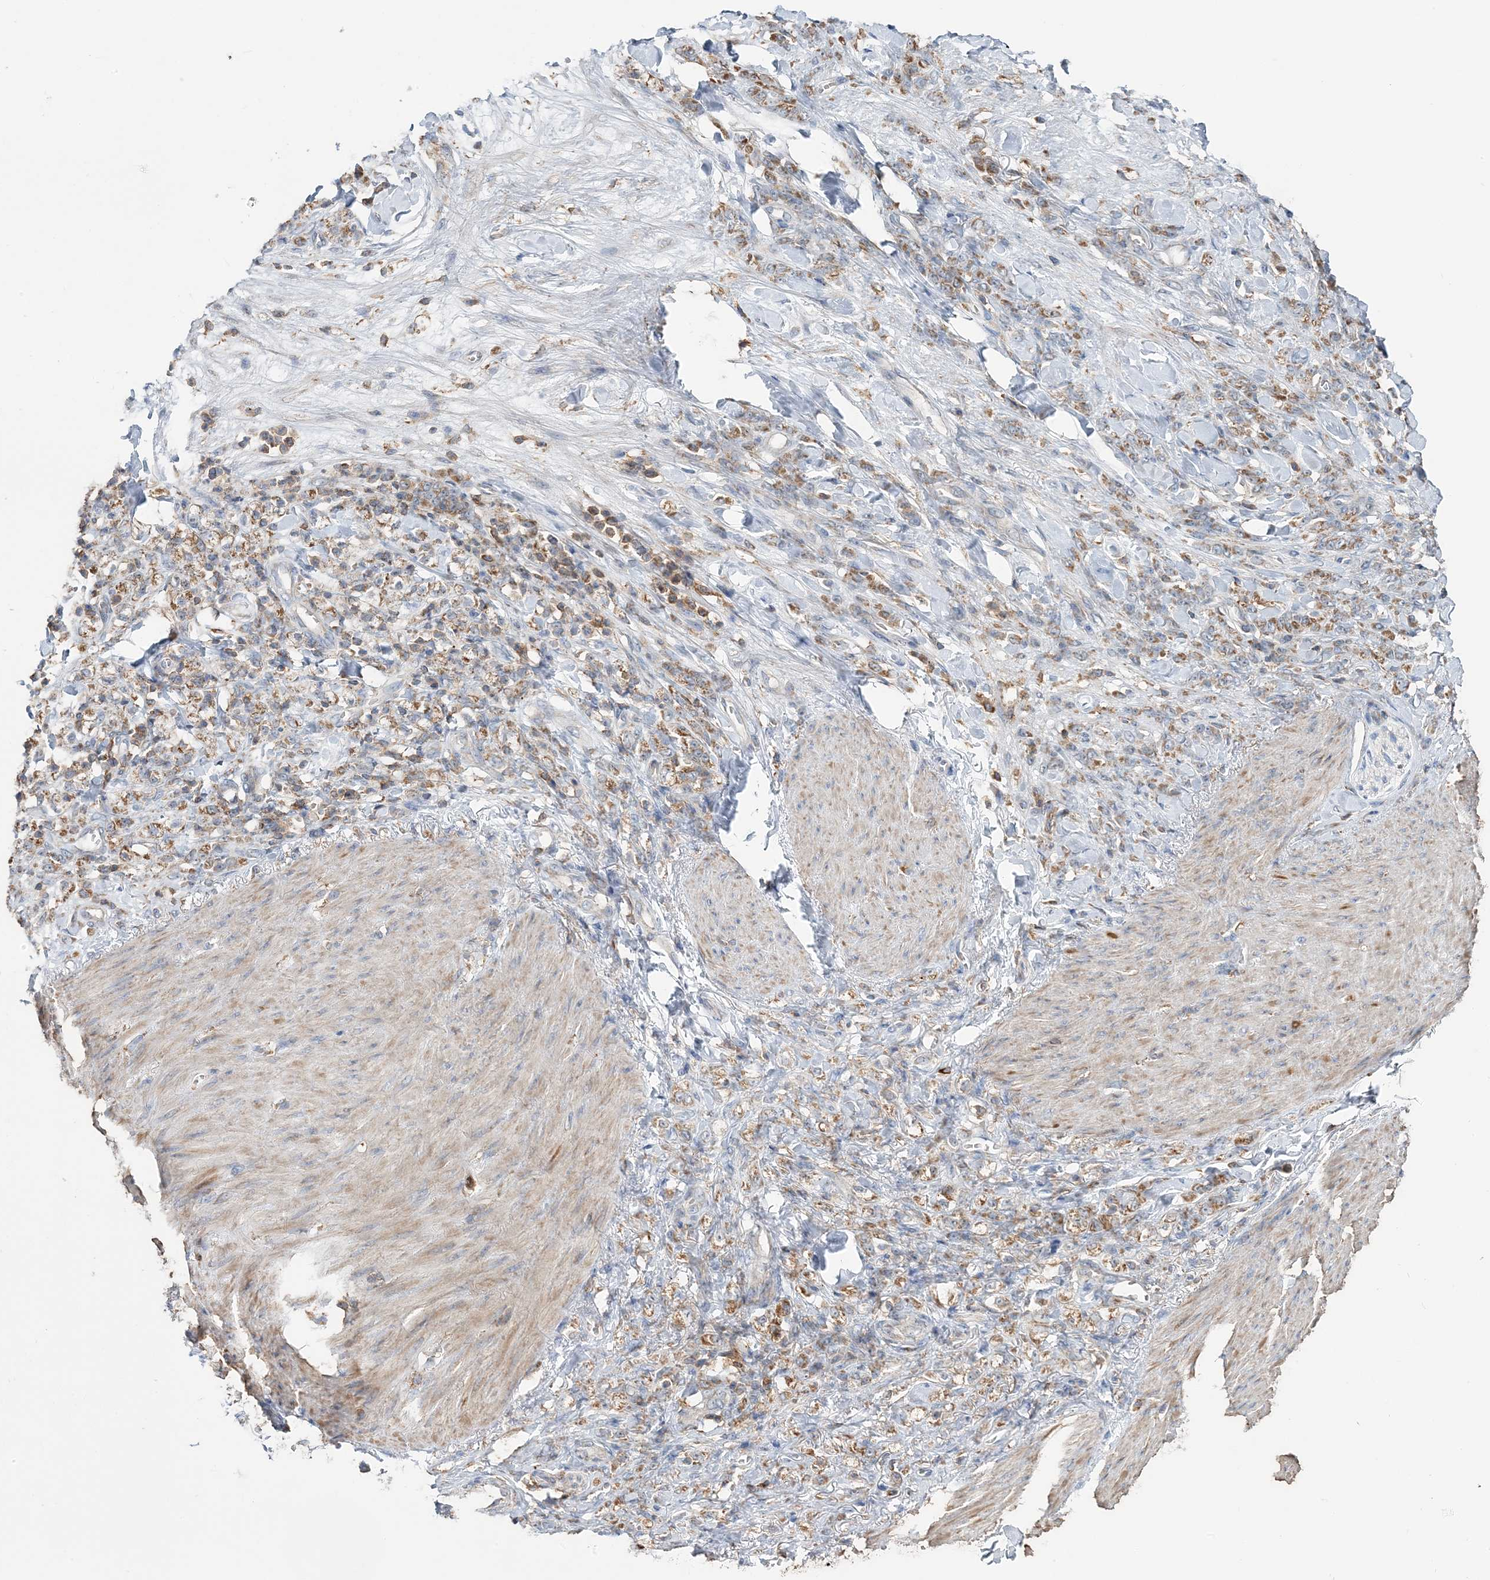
{"staining": {"intensity": "moderate", "quantity": ">75%", "location": "cytoplasmic/membranous"}, "tissue": "stomach cancer", "cell_type": "Tumor cells", "image_type": "cancer", "snomed": [{"axis": "morphology", "description": "Normal tissue, NOS"}, {"axis": "morphology", "description": "Adenocarcinoma, NOS"}, {"axis": "topography", "description": "Stomach"}], "caption": "Protein expression by immunohistochemistry (IHC) reveals moderate cytoplasmic/membranous expression in approximately >75% of tumor cells in stomach cancer. Immunohistochemistry stains the protein of interest in brown and the nuclei are stained blue.", "gene": "TMLHE", "patient": {"sex": "male", "age": 82}}